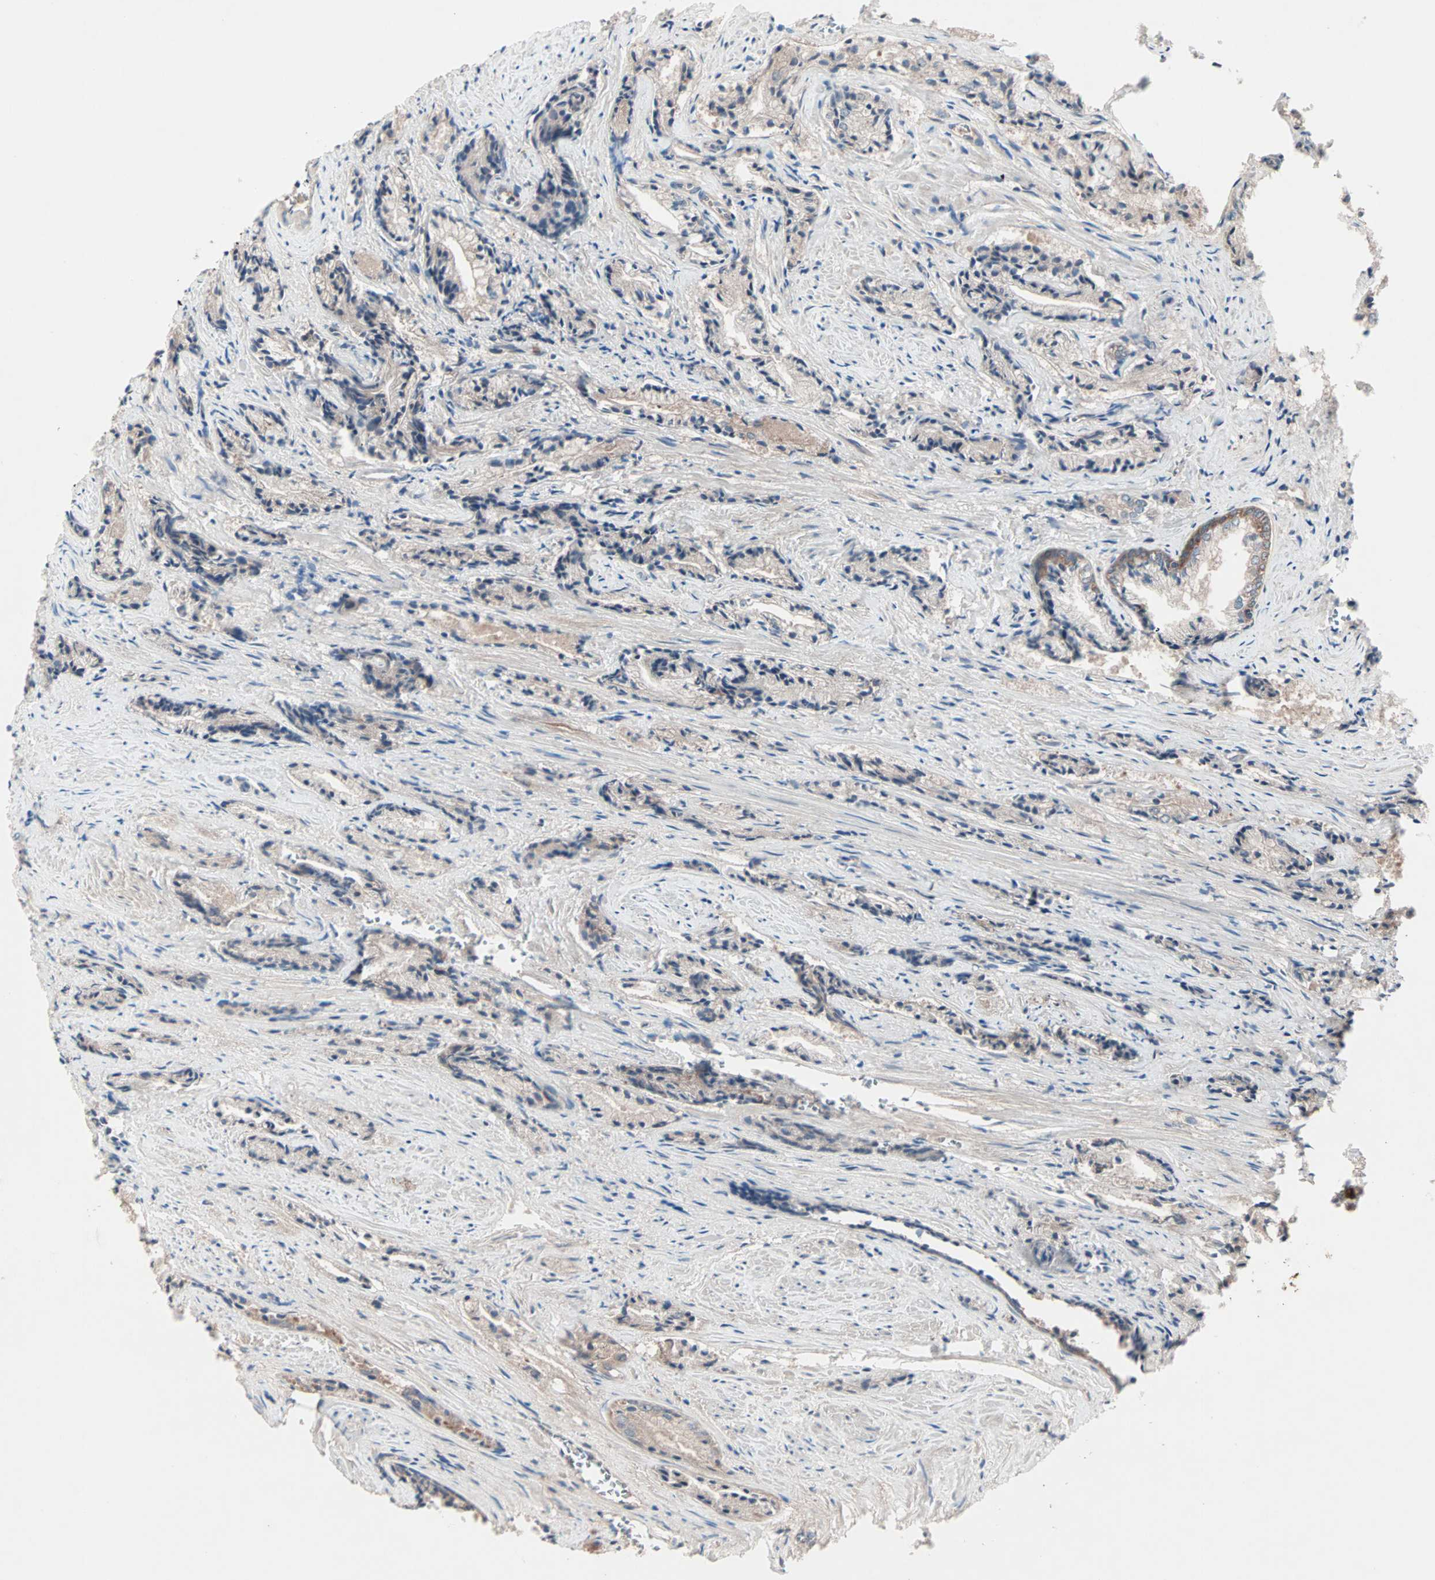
{"staining": {"intensity": "weak", "quantity": ">75%", "location": "cytoplasmic/membranous"}, "tissue": "prostate cancer", "cell_type": "Tumor cells", "image_type": "cancer", "snomed": [{"axis": "morphology", "description": "Adenocarcinoma, Low grade"}, {"axis": "topography", "description": "Prostate"}], "caption": "Prostate cancer was stained to show a protein in brown. There is low levels of weak cytoplasmic/membranous staining in about >75% of tumor cells. Using DAB (brown) and hematoxylin (blue) stains, captured at high magnification using brightfield microscopy.", "gene": "CAD", "patient": {"sex": "male", "age": 60}}